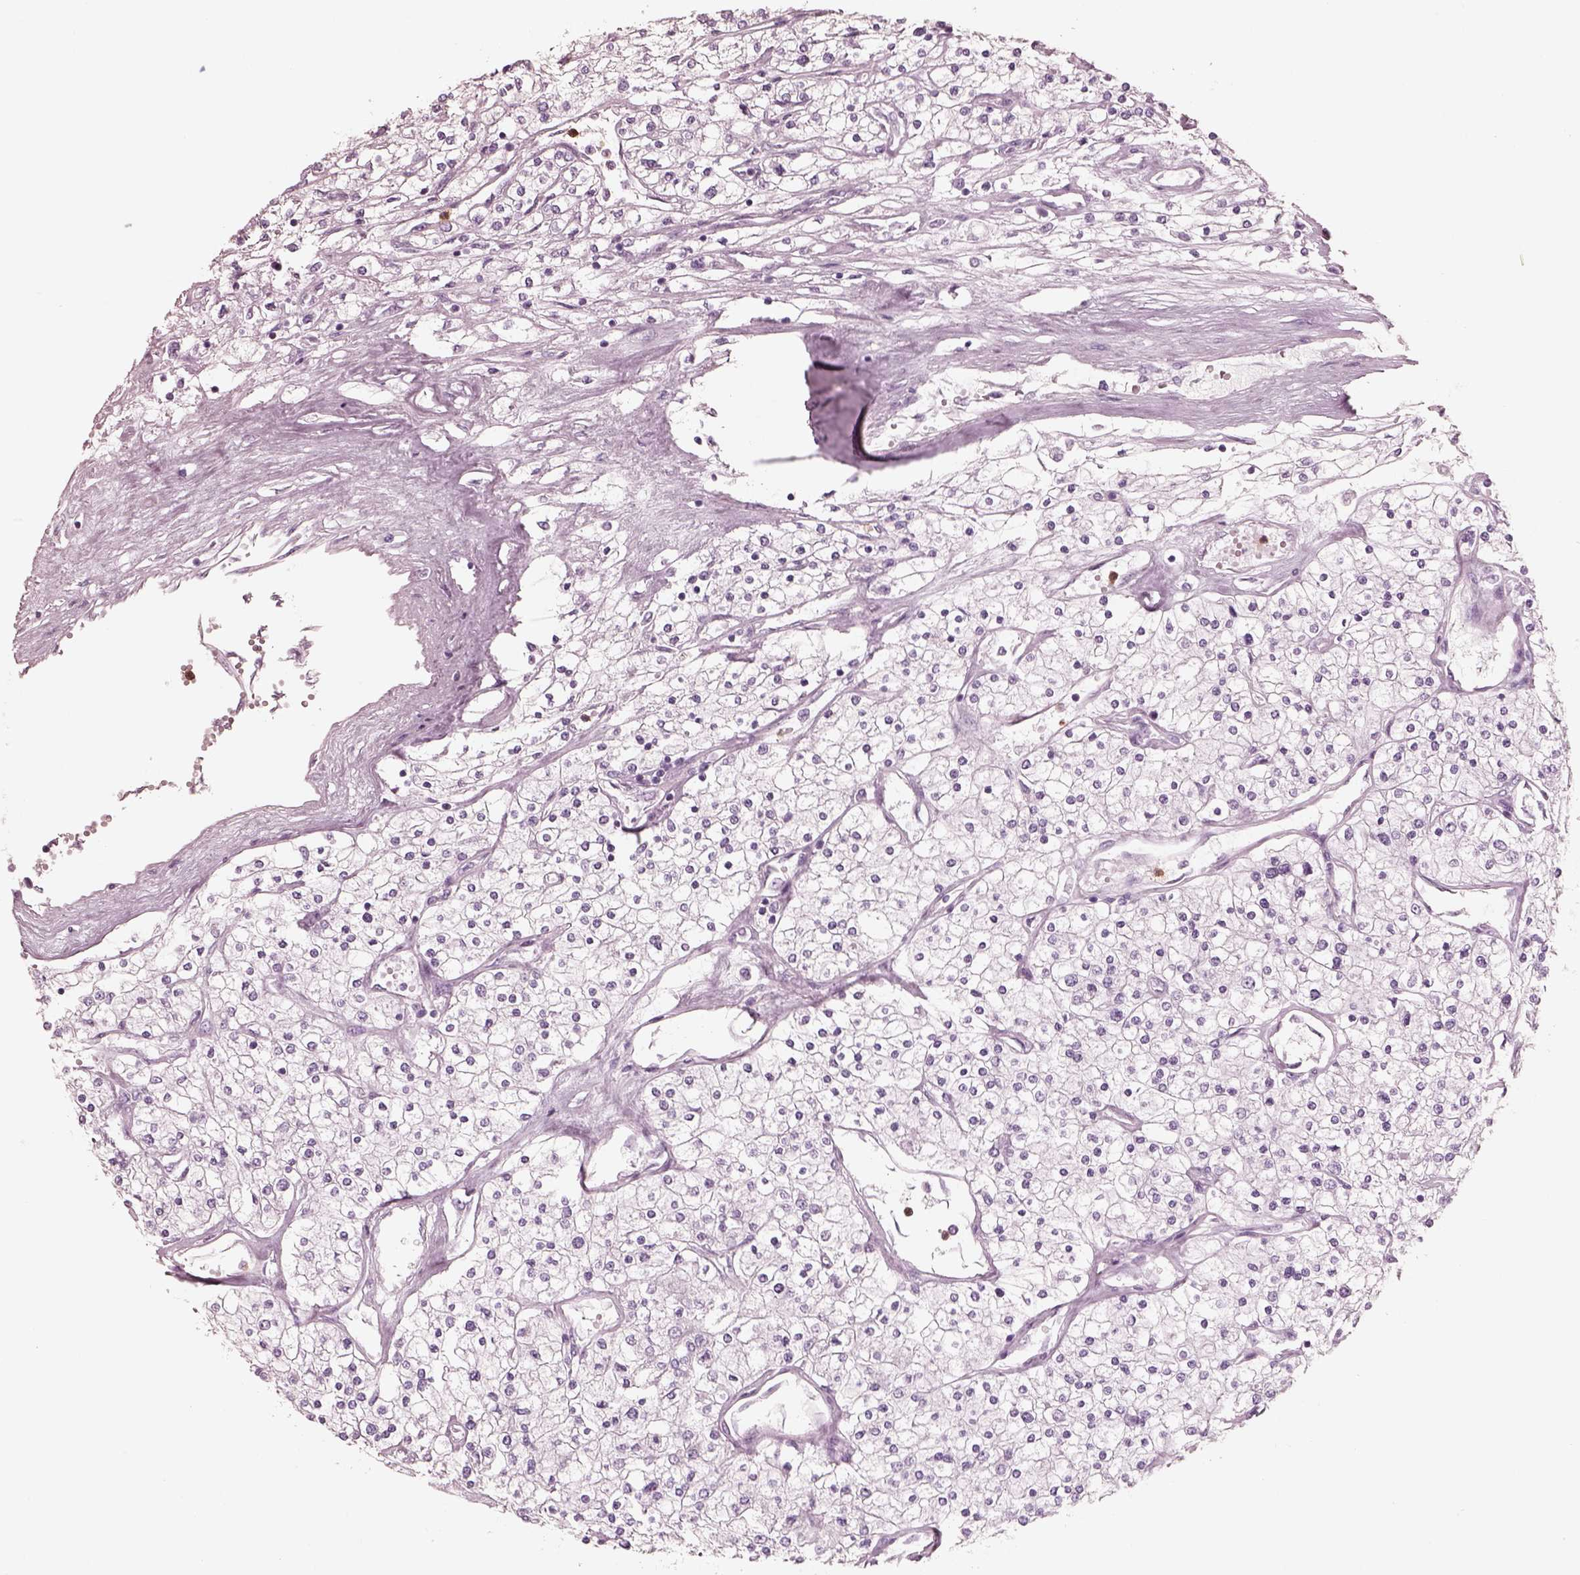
{"staining": {"intensity": "negative", "quantity": "none", "location": "none"}, "tissue": "renal cancer", "cell_type": "Tumor cells", "image_type": "cancer", "snomed": [{"axis": "morphology", "description": "Adenocarcinoma, NOS"}, {"axis": "topography", "description": "Kidney"}], "caption": "Immunohistochemical staining of human renal adenocarcinoma displays no significant expression in tumor cells.", "gene": "ELANE", "patient": {"sex": "male", "age": 80}}